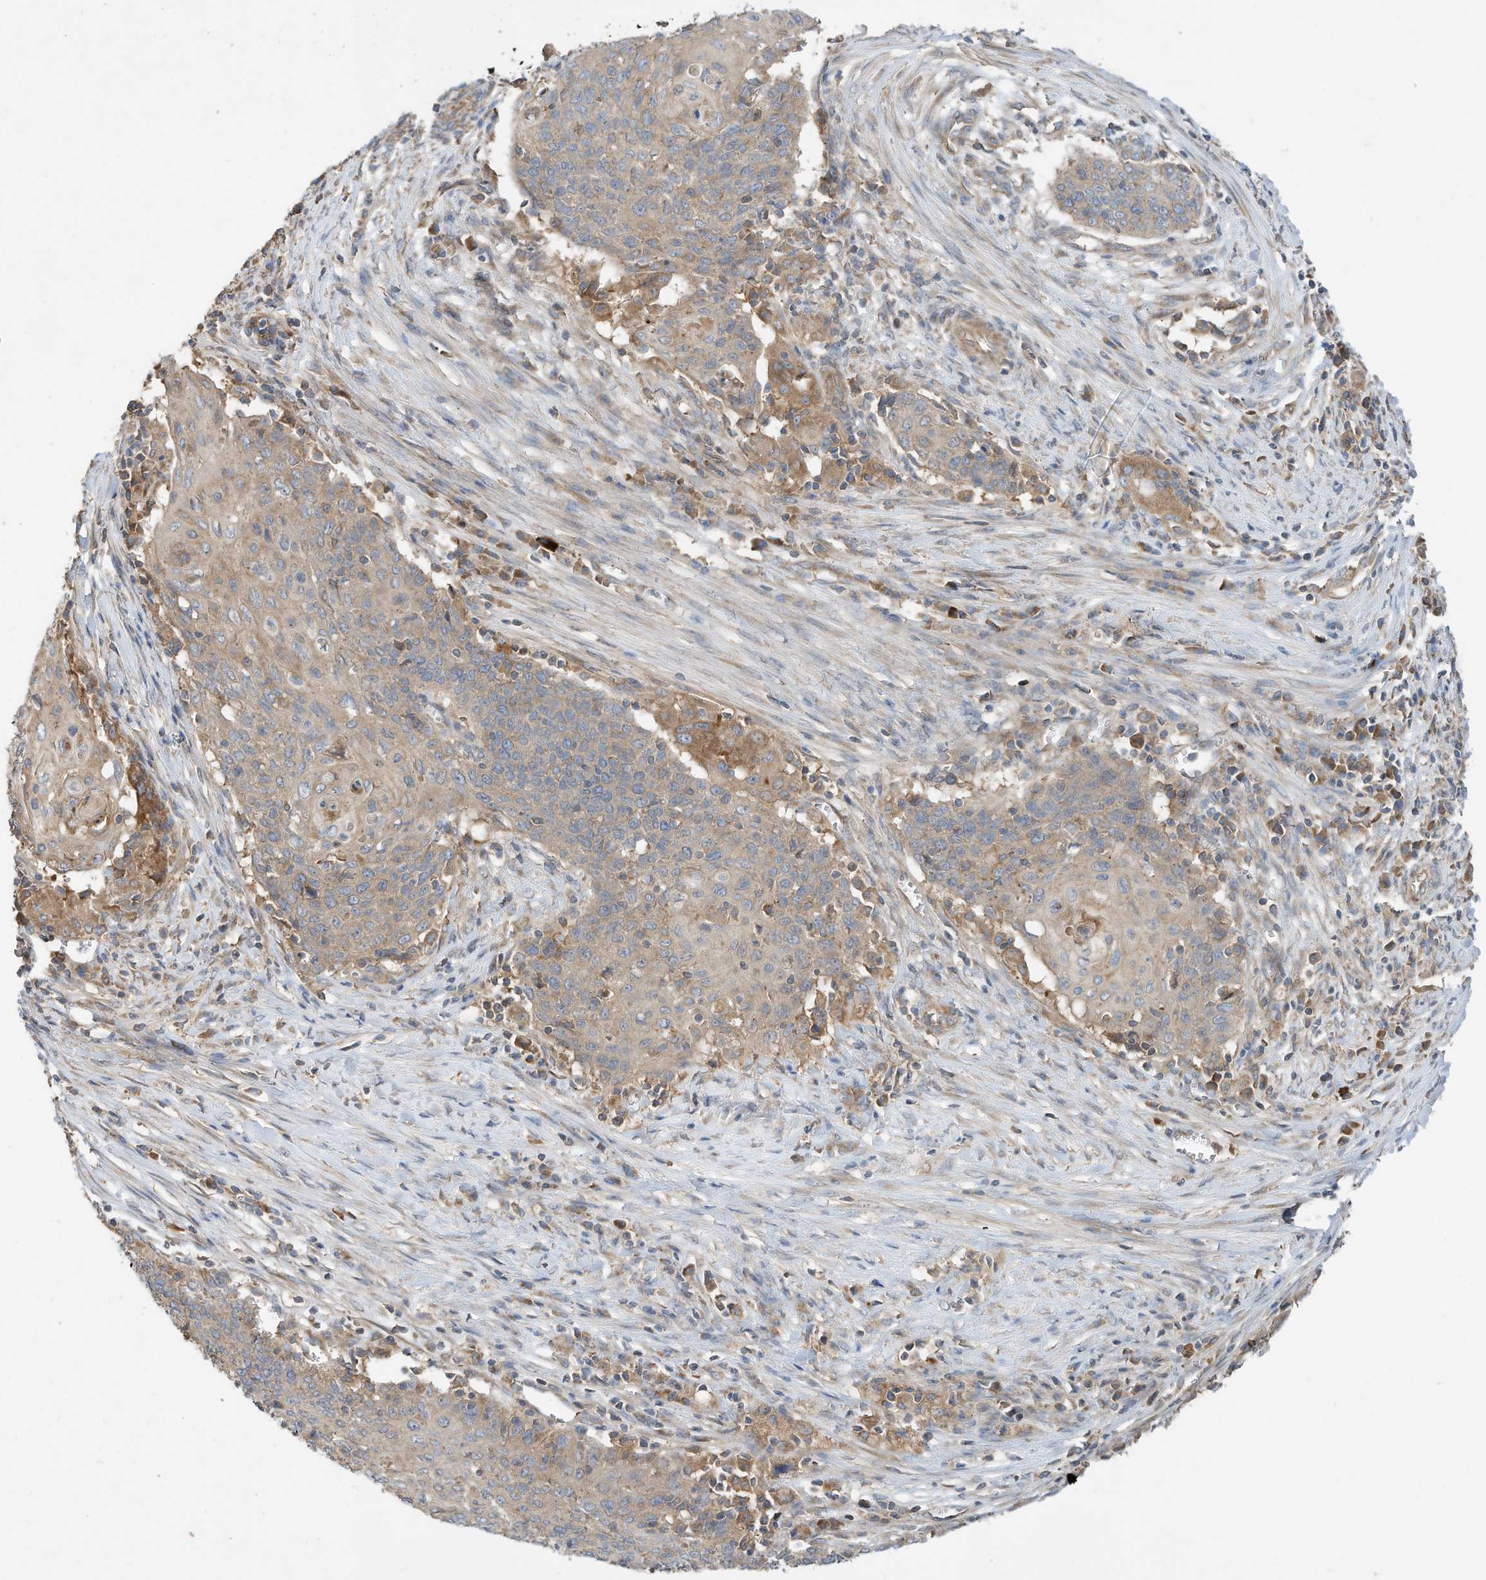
{"staining": {"intensity": "moderate", "quantity": ">75%", "location": "cytoplasmic/membranous"}, "tissue": "cervical cancer", "cell_type": "Tumor cells", "image_type": "cancer", "snomed": [{"axis": "morphology", "description": "Squamous cell carcinoma, NOS"}, {"axis": "topography", "description": "Cervix"}], "caption": "Immunohistochemistry (IHC) (DAB) staining of cervical cancer shows moderate cytoplasmic/membranous protein expression in approximately >75% of tumor cells. (Stains: DAB (3,3'-diaminobenzidine) in brown, nuclei in blue, Microscopy: brightfield microscopy at high magnification).", "gene": "CPAMD8", "patient": {"sex": "female", "age": 39}}